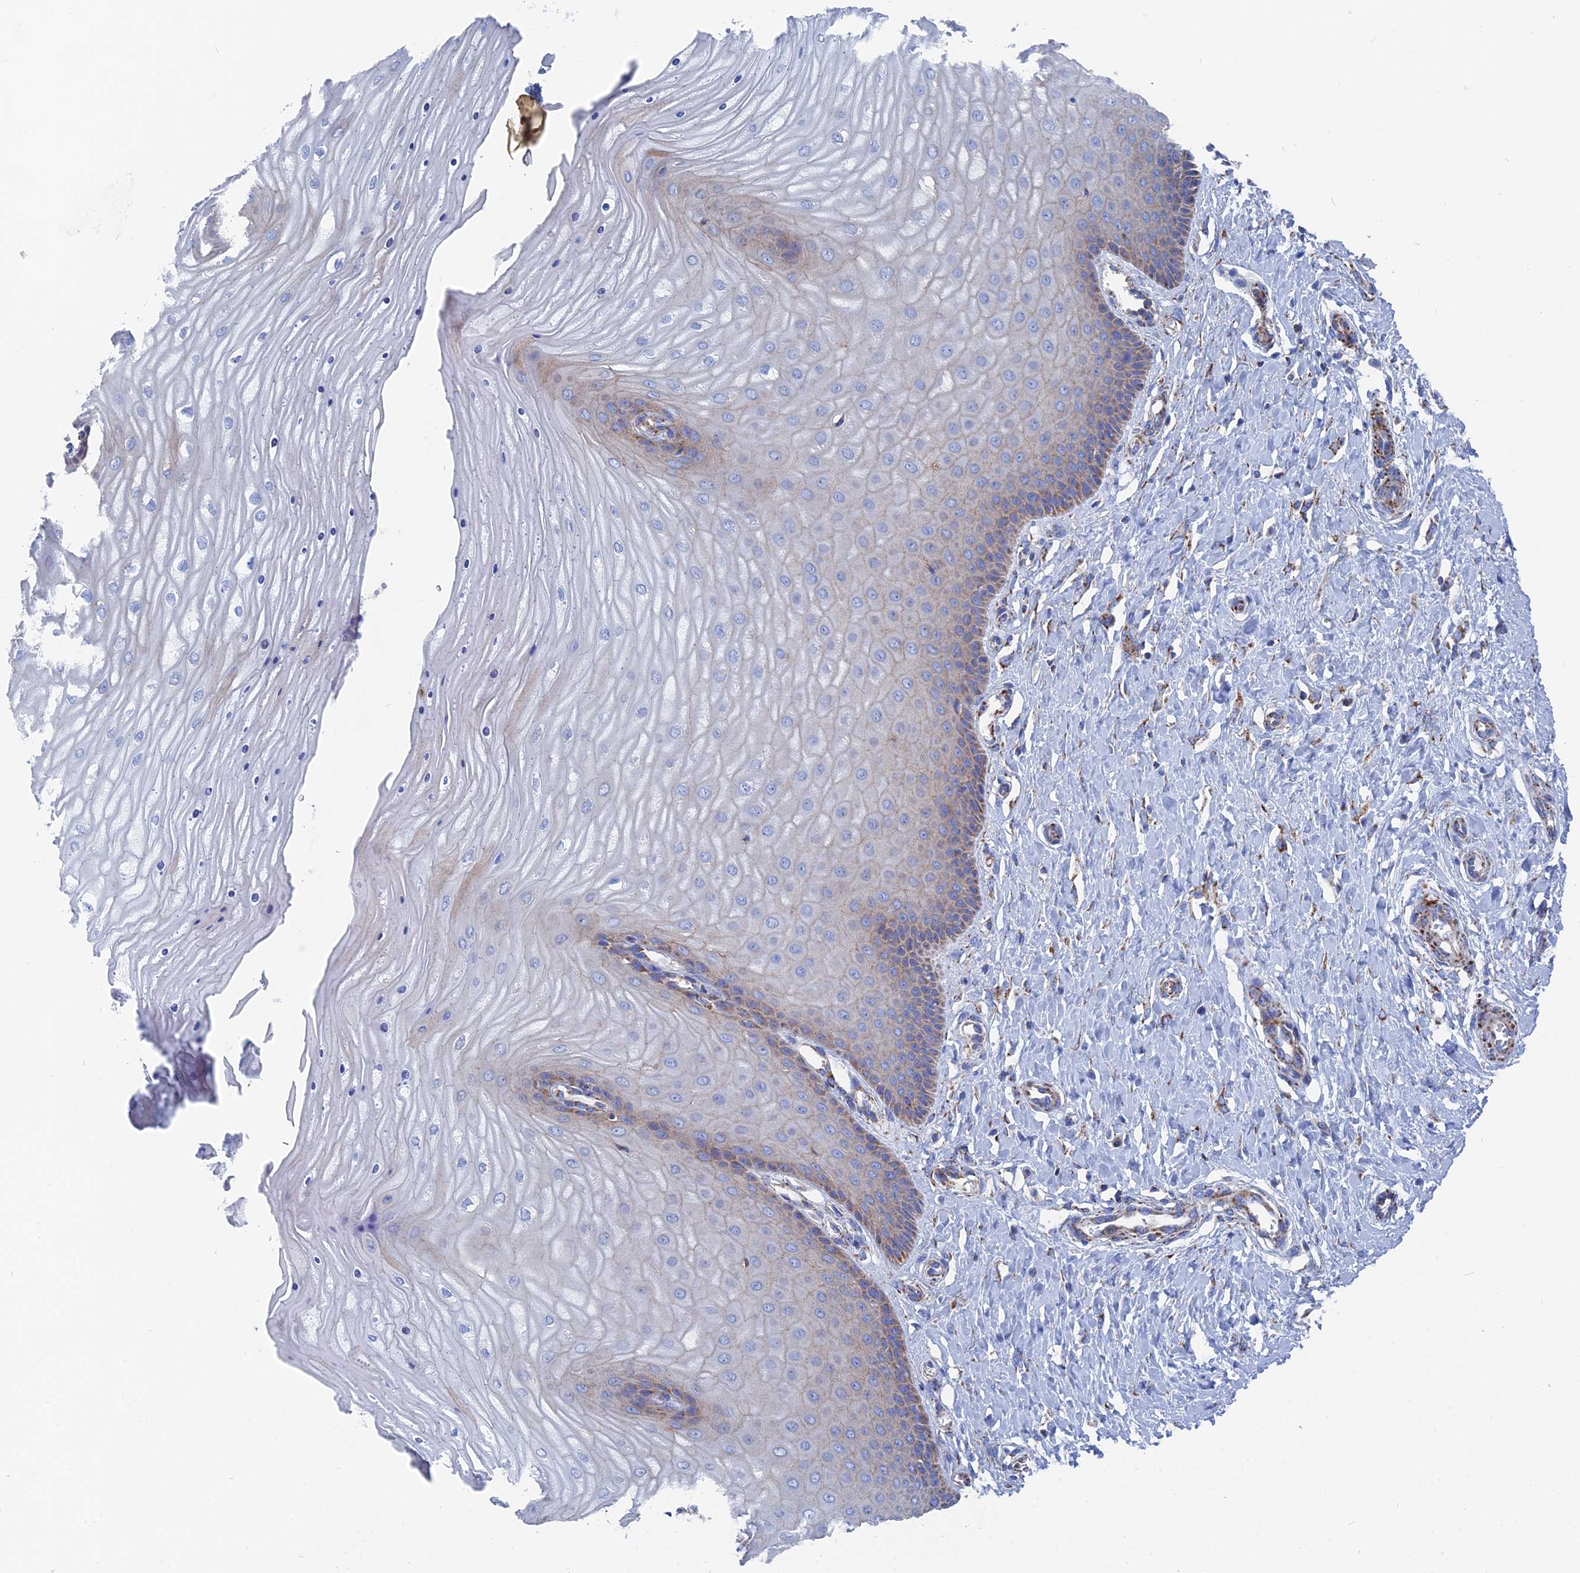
{"staining": {"intensity": "weak", "quantity": "25%-75%", "location": "cytoplasmic/membranous"}, "tissue": "cervix", "cell_type": "Squamous epithelial cells", "image_type": "normal", "snomed": [{"axis": "morphology", "description": "Normal tissue, NOS"}, {"axis": "topography", "description": "Cervix"}], "caption": "A brown stain shows weak cytoplasmic/membranous positivity of a protein in squamous epithelial cells of benign cervix.", "gene": "IFT80", "patient": {"sex": "female", "age": 55}}